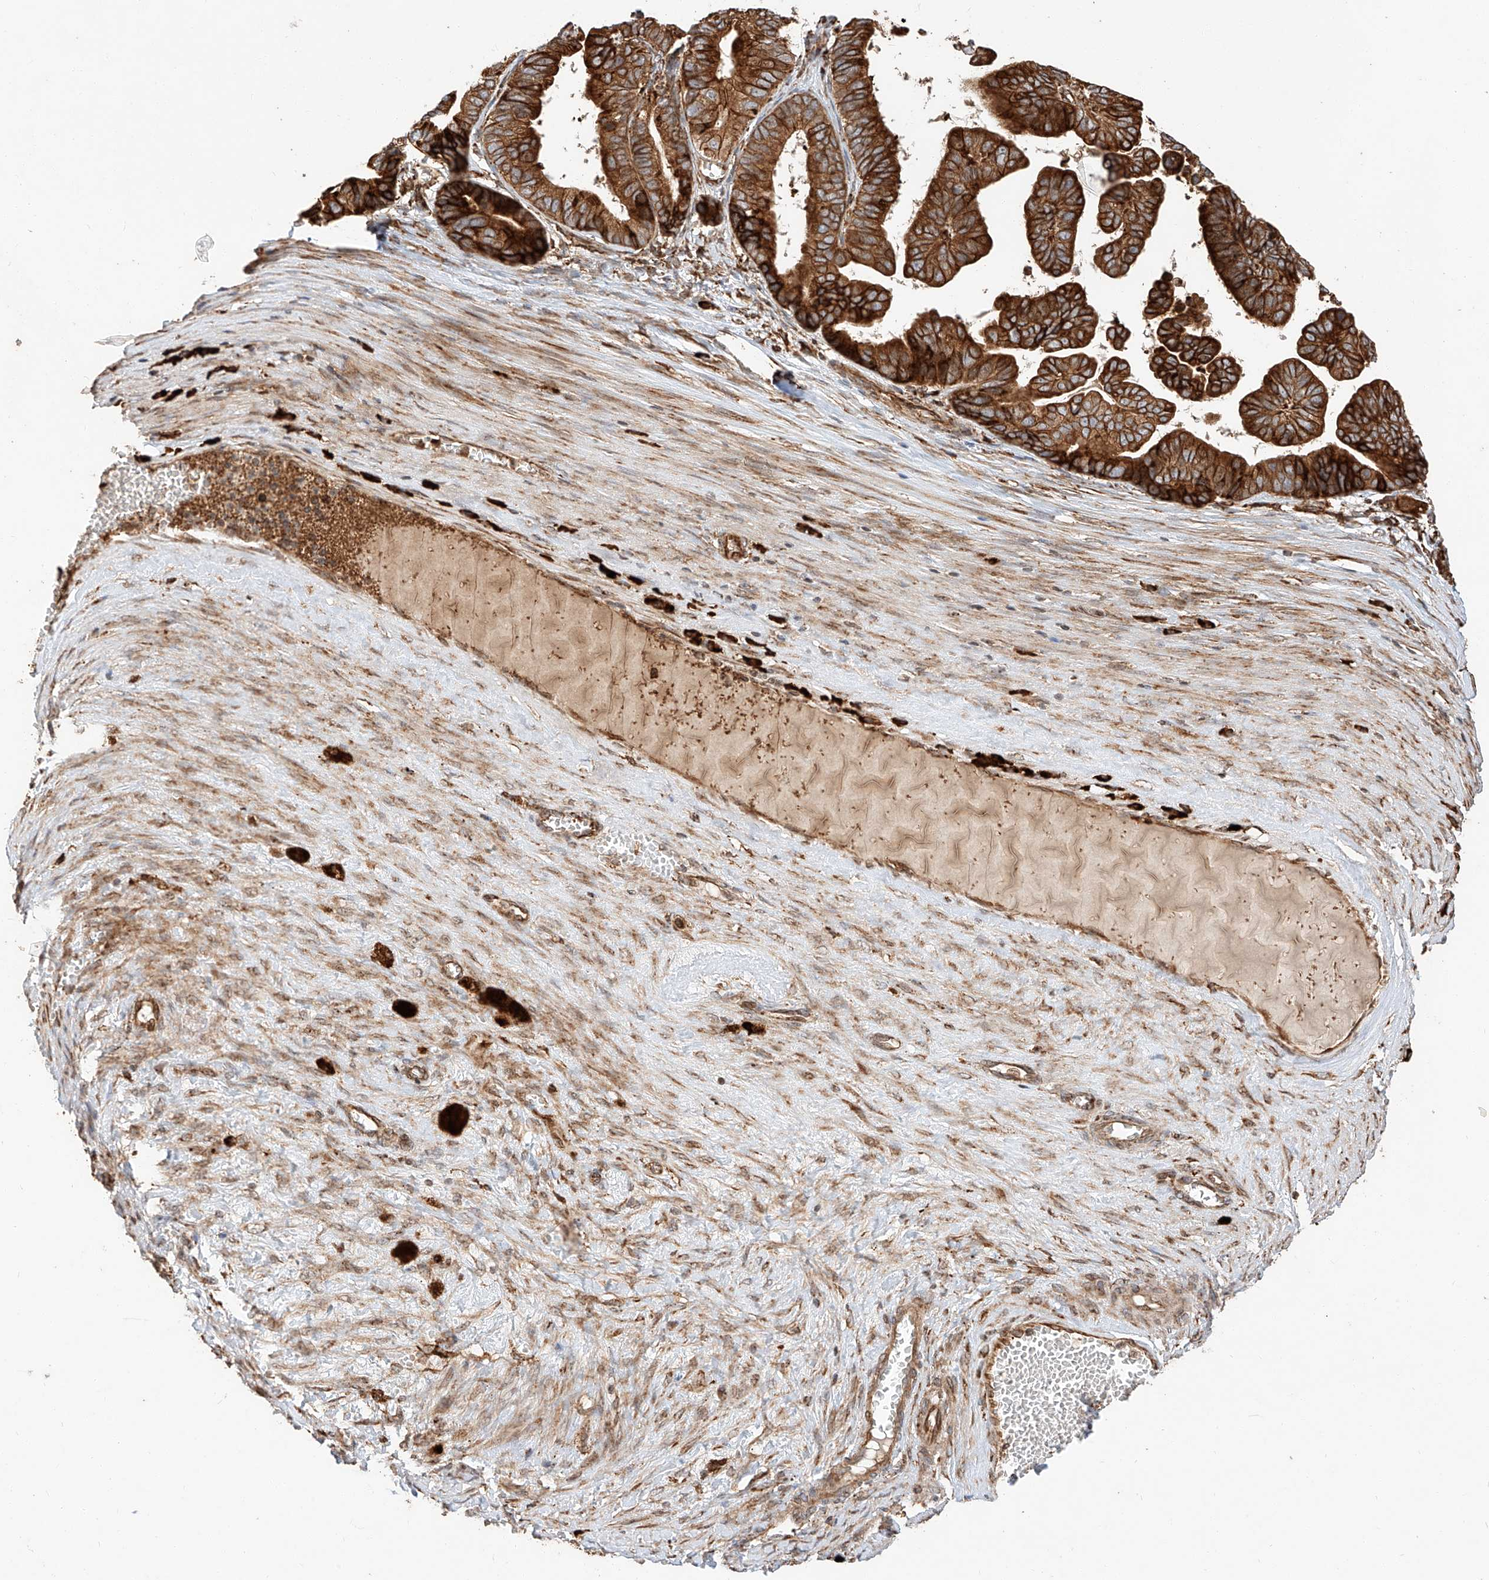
{"staining": {"intensity": "strong", "quantity": ">75%", "location": "cytoplasmic/membranous"}, "tissue": "ovarian cancer", "cell_type": "Tumor cells", "image_type": "cancer", "snomed": [{"axis": "morphology", "description": "Cystadenocarcinoma, serous, NOS"}, {"axis": "topography", "description": "Ovary"}], "caption": "Immunohistochemical staining of human ovarian serous cystadenocarcinoma shows high levels of strong cytoplasmic/membranous protein expression in about >75% of tumor cells.", "gene": "ZNF84", "patient": {"sex": "female", "age": 56}}